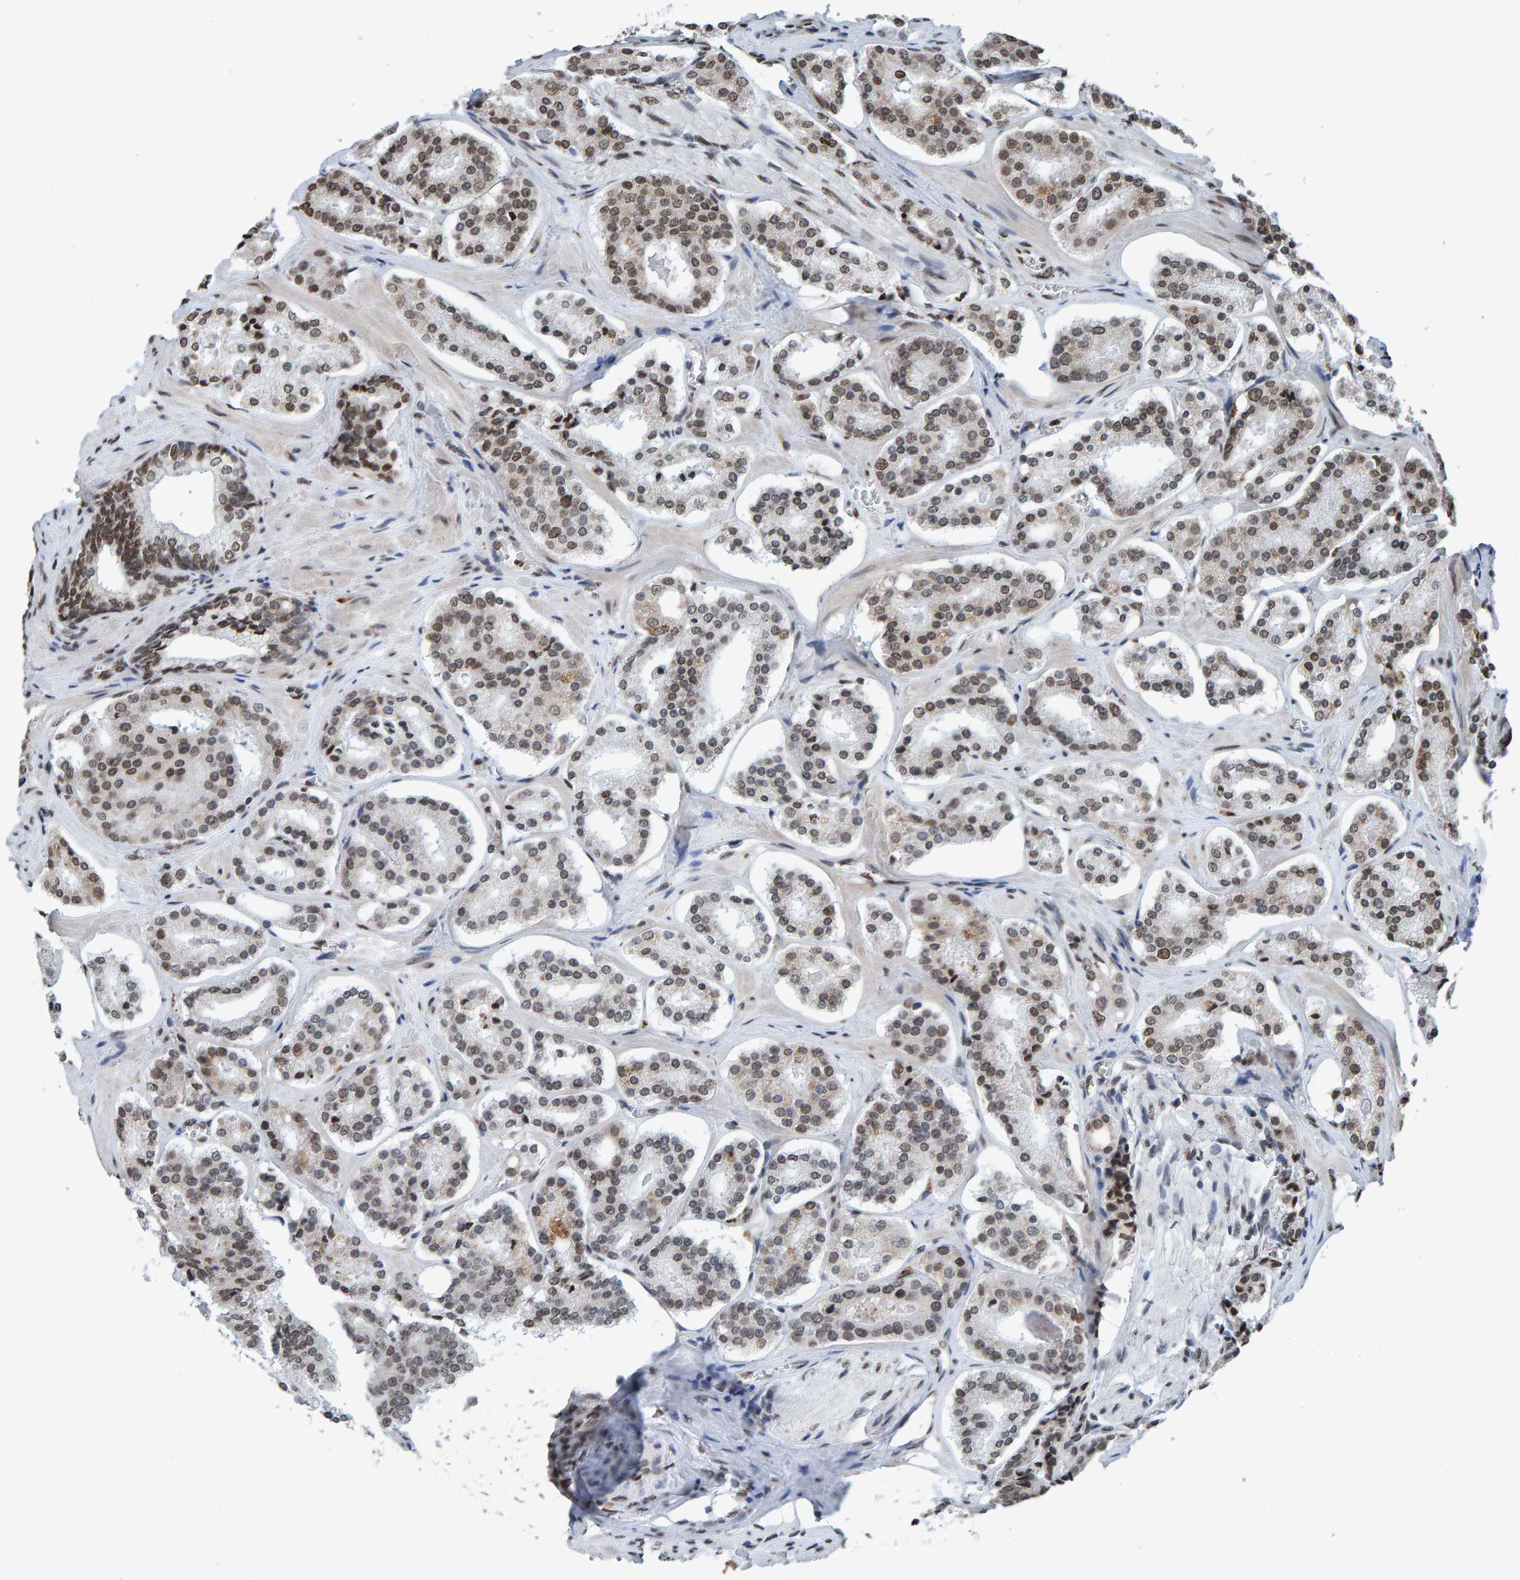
{"staining": {"intensity": "weak", "quantity": "25%-75%", "location": "nuclear"}, "tissue": "prostate cancer", "cell_type": "Tumor cells", "image_type": "cancer", "snomed": [{"axis": "morphology", "description": "Adenocarcinoma, High grade"}, {"axis": "topography", "description": "Prostate"}], "caption": "Immunohistochemistry of human prostate cancer displays low levels of weak nuclear staining in about 25%-75% of tumor cells.", "gene": "H2AZ1", "patient": {"sex": "male", "age": 60}}